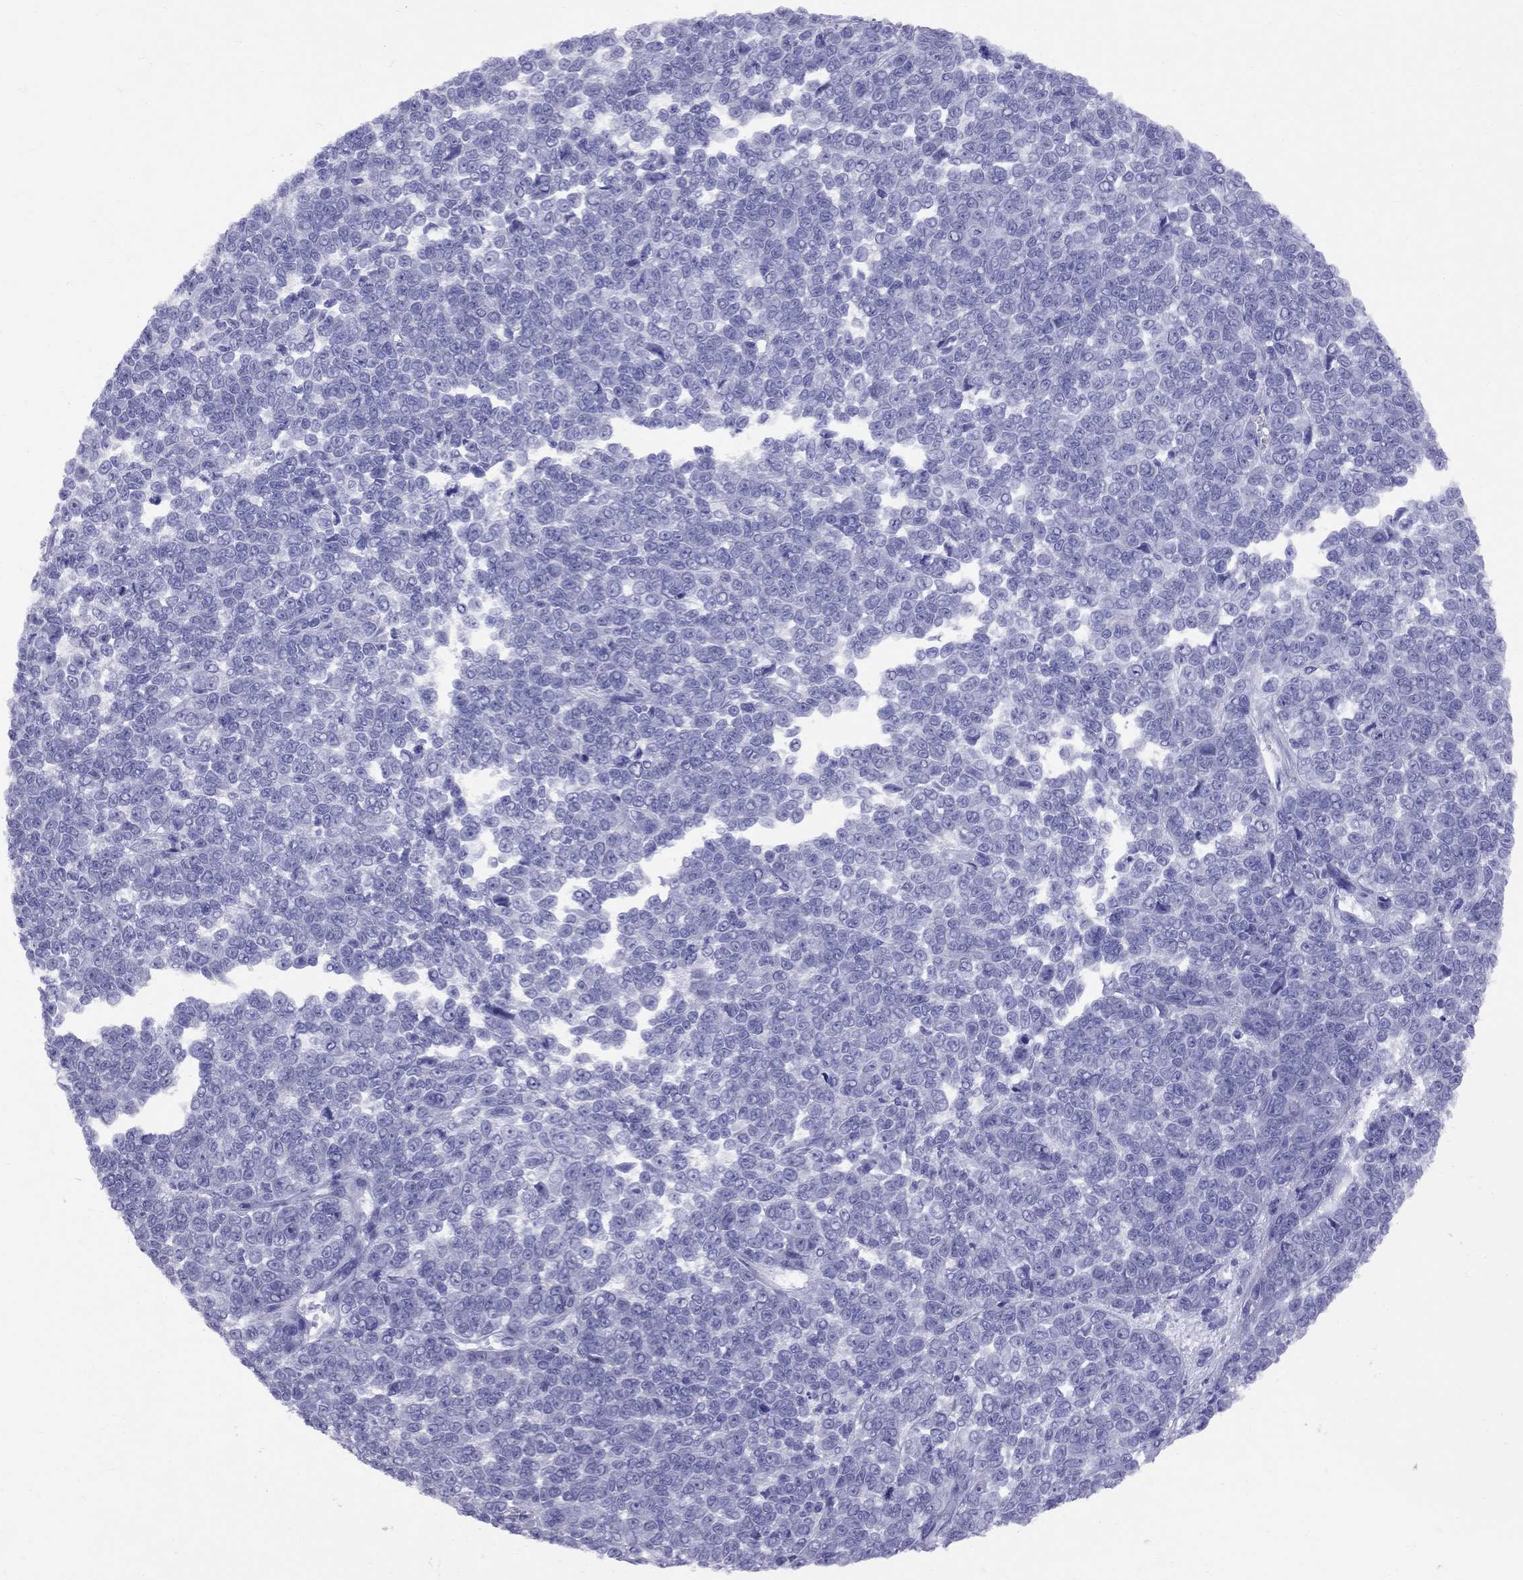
{"staining": {"intensity": "negative", "quantity": "none", "location": "none"}, "tissue": "melanoma", "cell_type": "Tumor cells", "image_type": "cancer", "snomed": [{"axis": "morphology", "description": "Malignant melanoma, NOS"}, {"axis": "topography", "description": "Skin"}], "caption": "Melanoma was stained to show a protein in brown. There is no significant positivity in tumor cells.", "gene": "AVPR1B", "patient": {"sex": "female", "age": 95}}